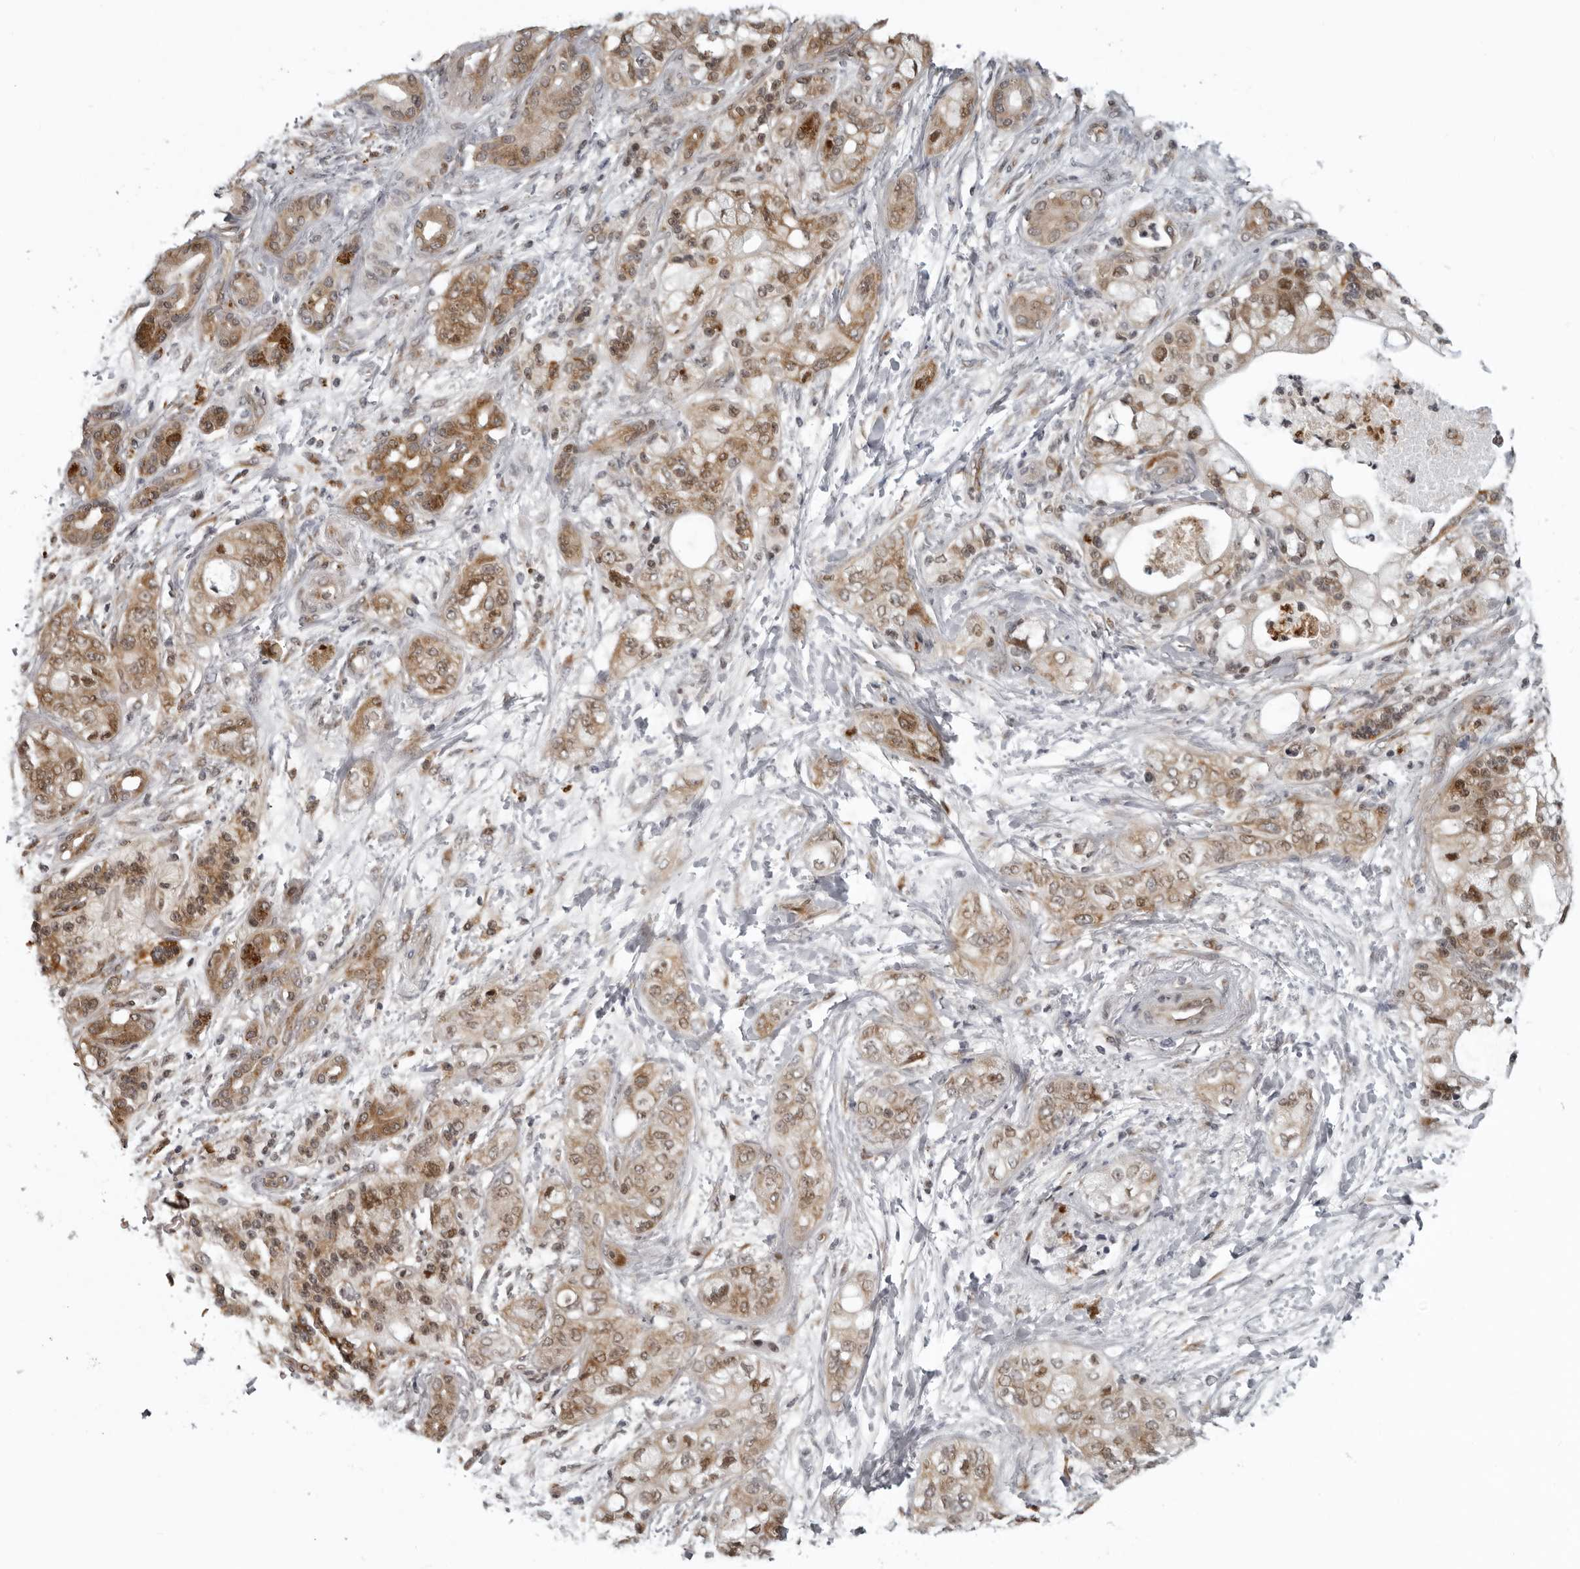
{"staining": {"intensity": "moderate", "quantity": "25%-75%", "location": "cytoplasmic/membranous"}, "tissue": "pancreatic cancer", "cell_type": "Tumor cells", "image_type": "cancer", "snomed": [{"axis": "morphology", "description": "Adenocarcinoma, NOS"}, {"axis": "topography", "description": "Pancreas"}], "caption": "Adenocarcinoma (pancreatic) stained for a protein (brown) reveals moderate cytoplasmic/membranous positive expression in approximately 25%-75% of tumor cells.", "gene": "THOP1", "patient": {"sex": "male", "age": 70}}